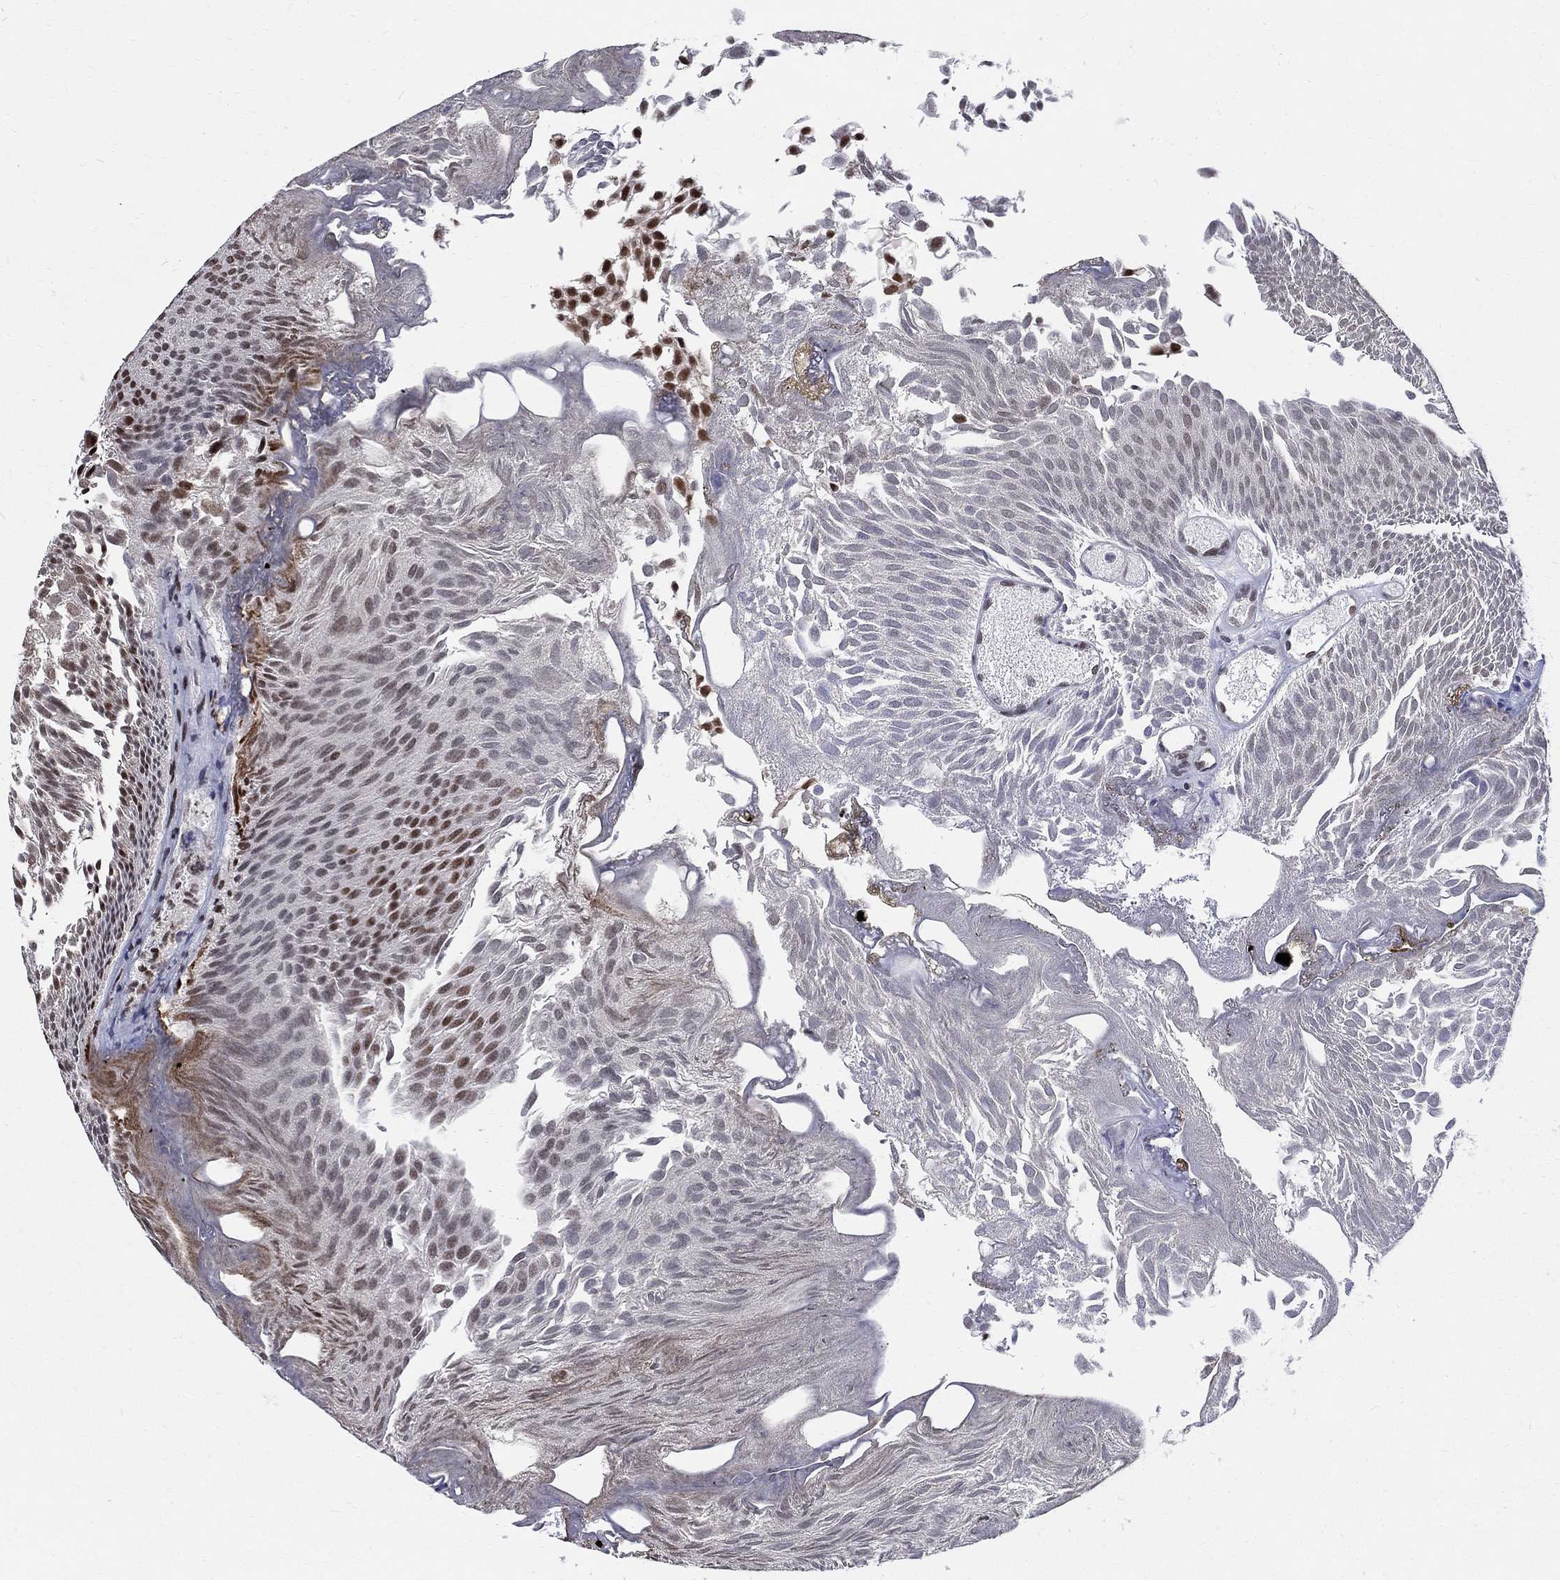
{"staining": {"intensity": "strong", "quantity": "25%-75%", "location": "nuclear"}, "tissue": "urothelial cancer", "cell_type": "Tumor cells", "image_type": "cancer", "snomed": [{"axis": "morphology", "description": "Urothelial carcinoma, Low grade"}, {"axis": "topography", "description": "Urinary bladder"}], "caption": "DAB immunohistochemical staining of urothelial cancer exhibits strong nuclear protein positivity in approximately 25%-75% of tumor cells.", "gene": "FBXO16", "patient": {"sex": "male", "age": 52}}